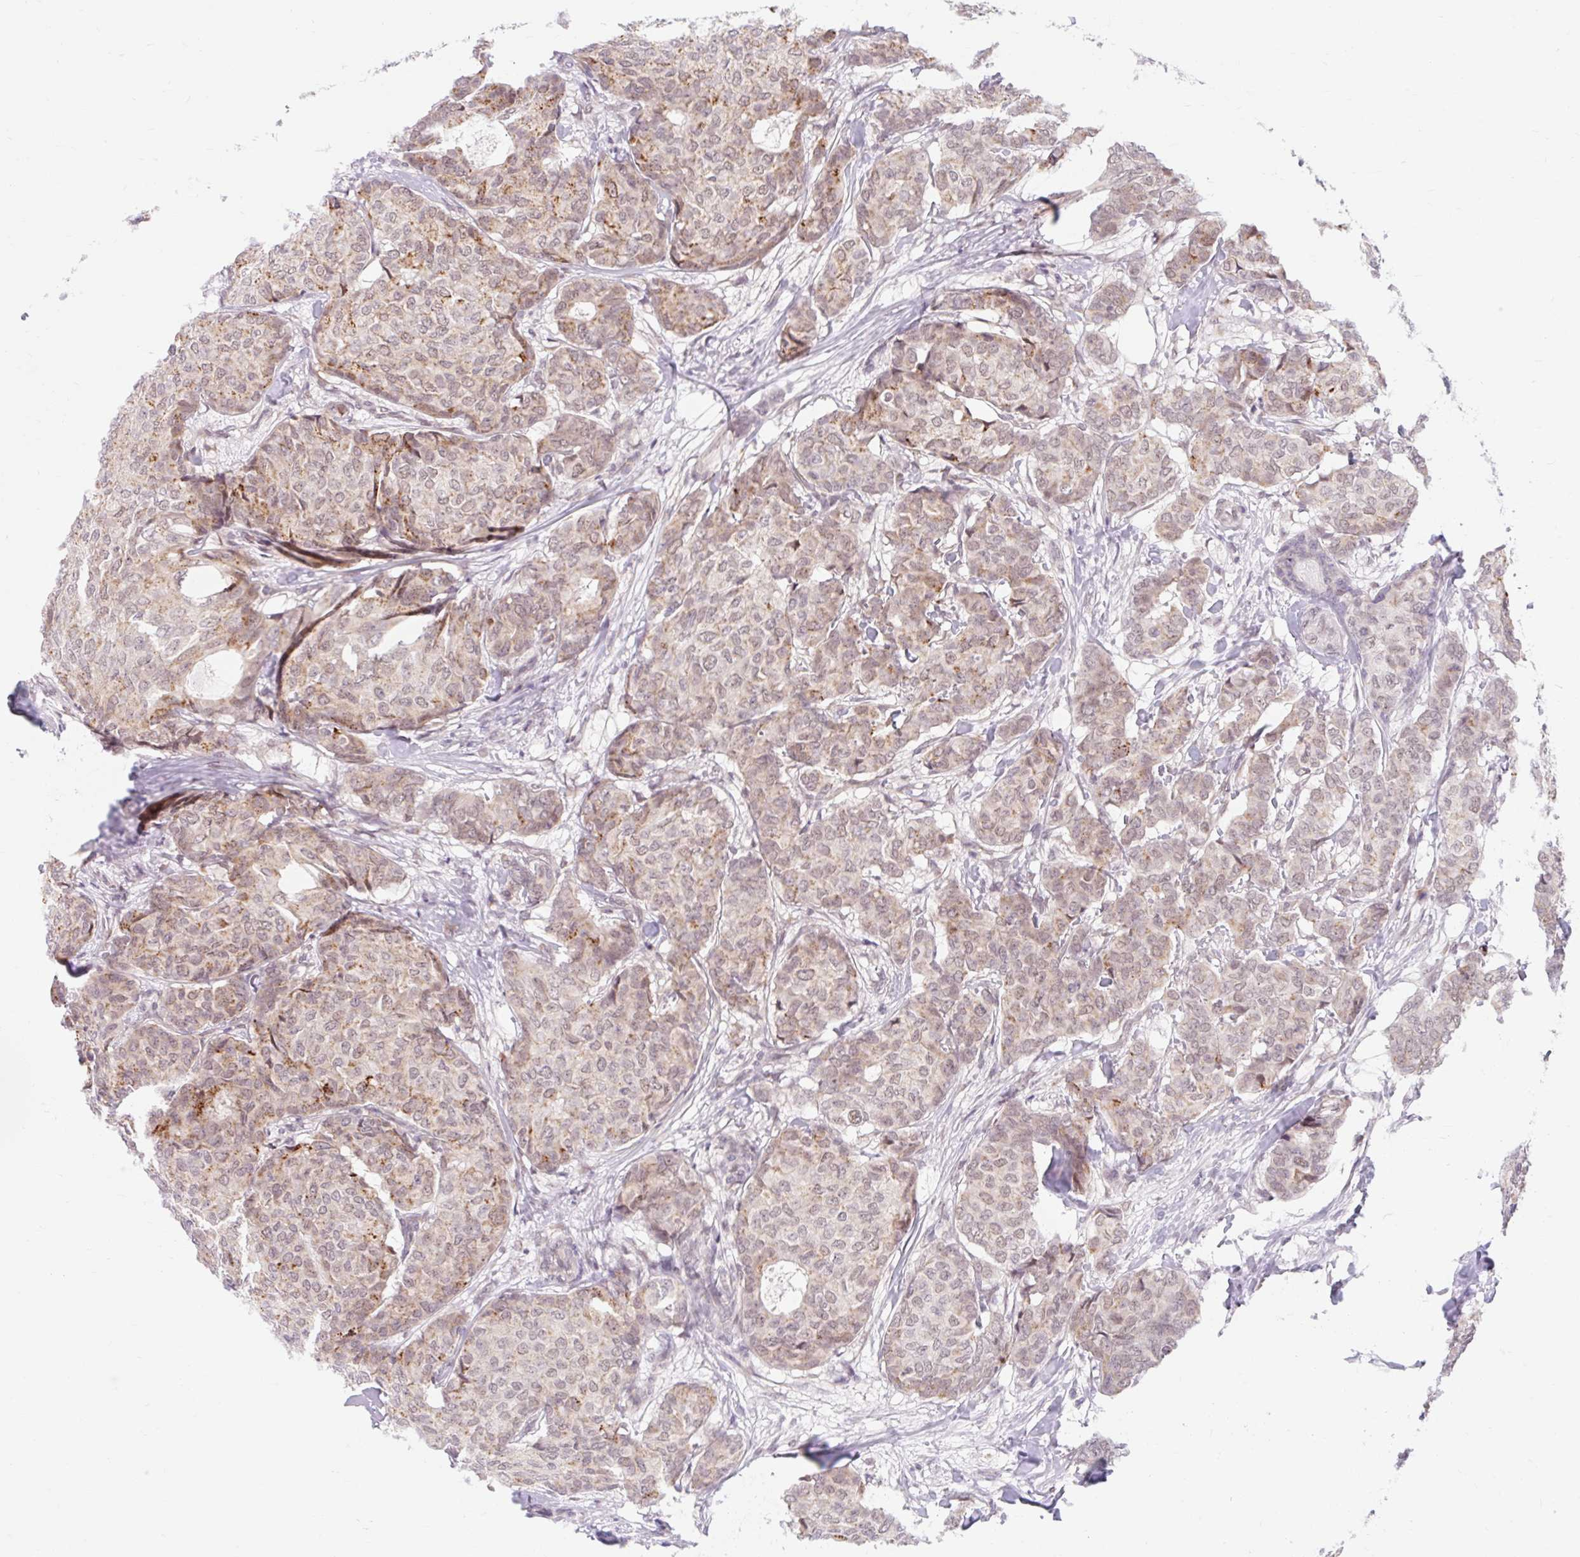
{"staining": {"intensity": "weak", "quantity": ">75%", "location": "cytoplasmic/membranous"}, "tissue": "breast cancer", "cell_type": "Tumor cells", "image_type": "cancer", "snomed": [{"axis": "morphology", "description": "Duct carcinoma"}, {"axis": "topography", "description": "Breast"}], "caption": "Breast cancer (infiltrating ductal carcinoma) stained for a protein (brown) displays weak cytoplasmic/membranous positive positivity in approximately >75% of tumor cells.", "gene": "SRSF10", "patient": {"sex": "female", "age": 75}}